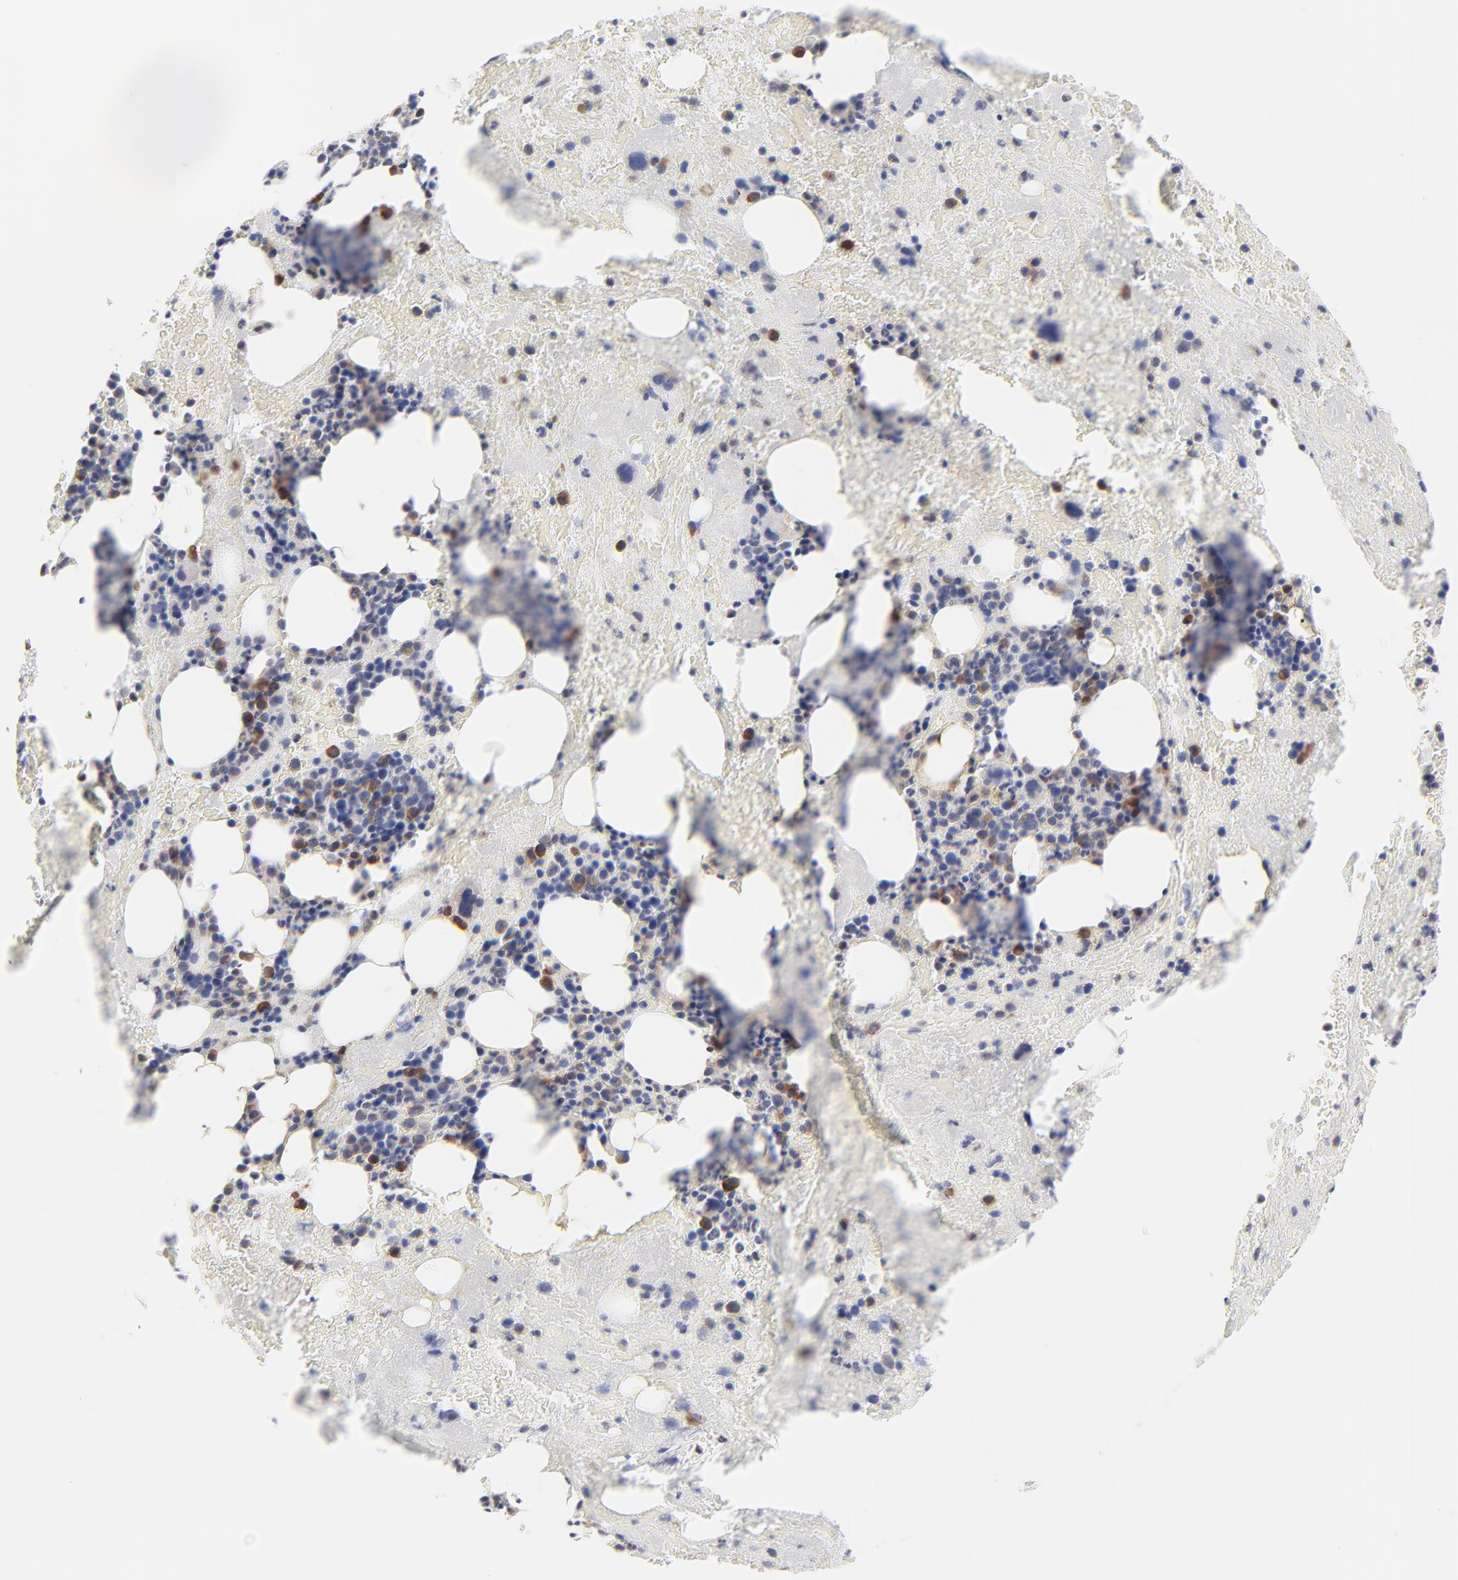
{"staining": {"intensity": "moderate", "quantity": "25%-75%", "location": "cytoplasmic/membranous"}, "tissue": "bone marrow", "cell_type": "Hematopoietic cells", "image_type": "normal", "snomed": [{"axis": "morphology", "description": "Normal tissue, NOS"}, {"axis": "topography", "description": "Bone marrow"}], "caption": "Immunohistochemistry of unremarkable bone marrow shows medium levels of moderate cytoplasmic/membranous expression in approximately 25%-75% of hematopoietic cells. The staining was performed using DAB to visualize the protein expression in brown, while the nuclei were stained in blue with hematoxylin (Magnification: 20x).", "gene": "TRIM22", "patient": {"sex": "male", "age": 76}}